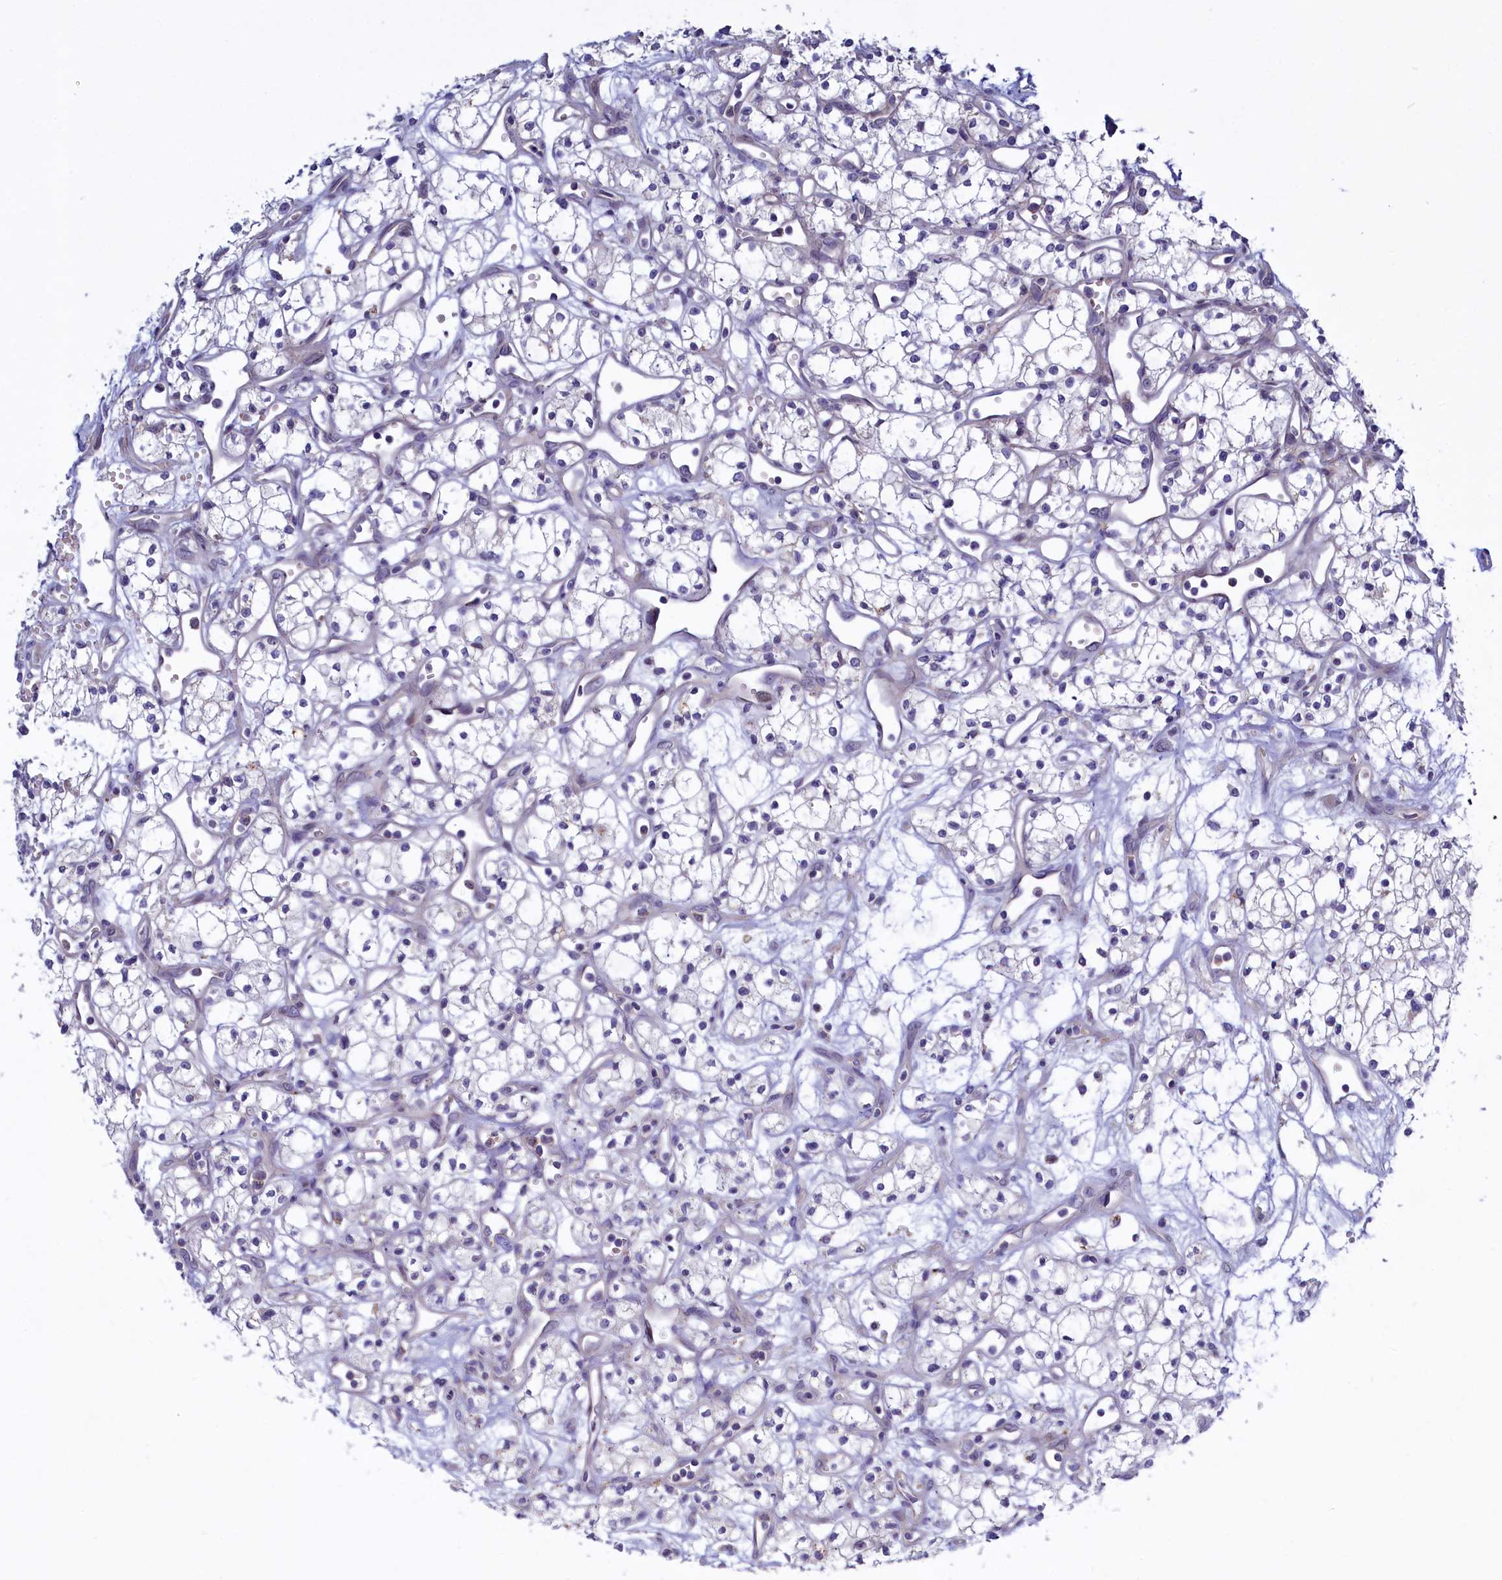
{"staining": {"intensity": "negative", "quantity": "none", "location": "none"}, "tissue": "renal cancer", "cell_type": "Tumor cells", "image_type": "cancer", "snomed": [{"axis": "morphology", "description": "Adenocarcinoma, NOS"}, {"axis": "topography", "description": "Kidney"}], "caption": "Immunohistochemical staining of human adenocarcinoma (renal) displays no significant expression in tumor cells.", "gene": "HYKK", "patient": {"sex": "male", "age": 59}}